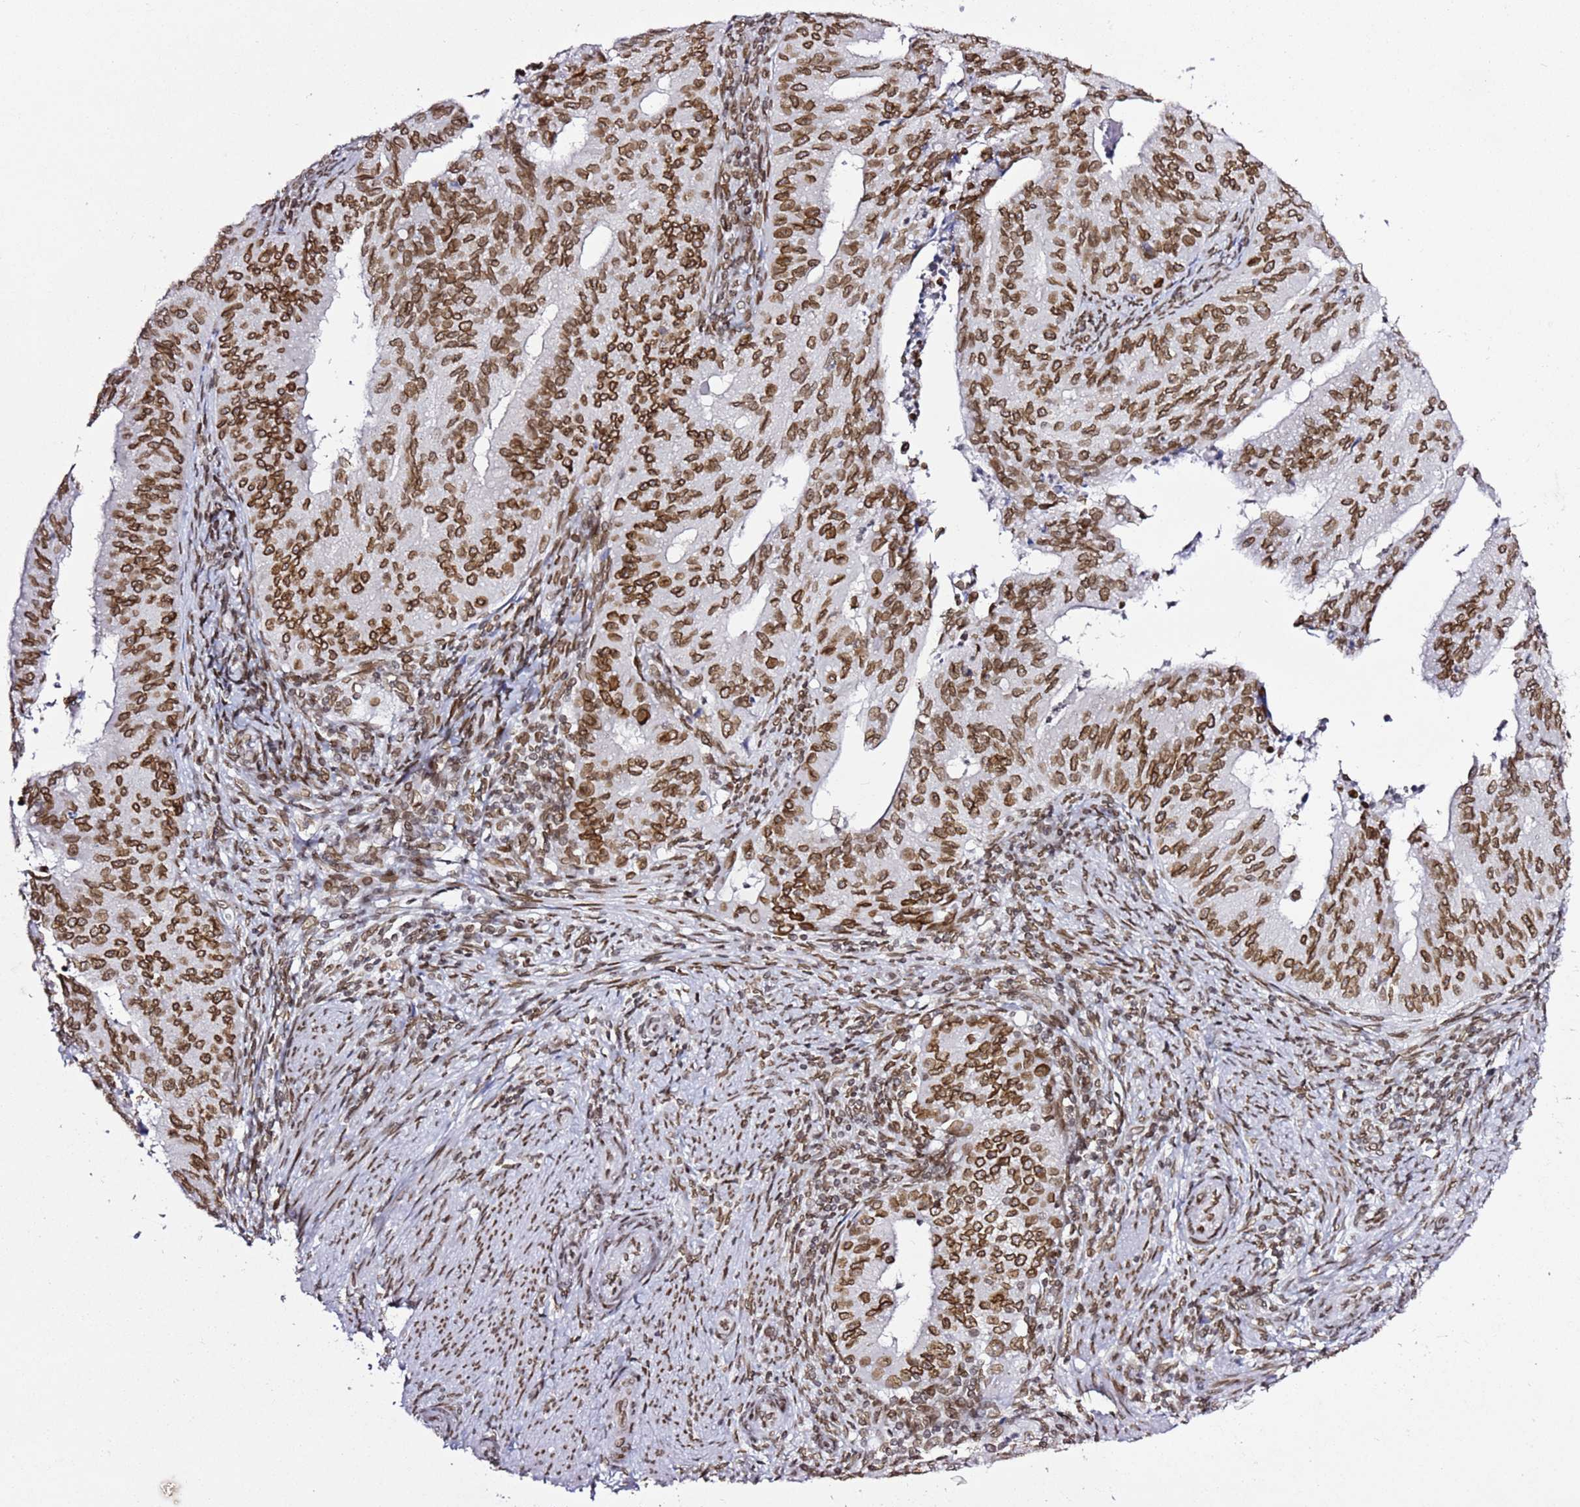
{"staining": {"intensity": "moderate", "quantity": ">75%", "location": "cytoplasmic/membranous,nuclear"}, "tissue": "endometrial cancer", "cell_type": "Tumor cells", "image_type": "cancer", "snomed": [{"axis": "morphology", "description": "Adenocarcinoma, NOS"}, {"axis": "topography", "description": "Endometrium"}], "caption": "A medium amount of moderate cytoplasmic/membranous and nuclear expression is appreciated in about >75% of tumor cells in endometrial adenocarcinoma tissue.", "gene": "POU6F1", "patient": {"sex": "female", "age": 50}}